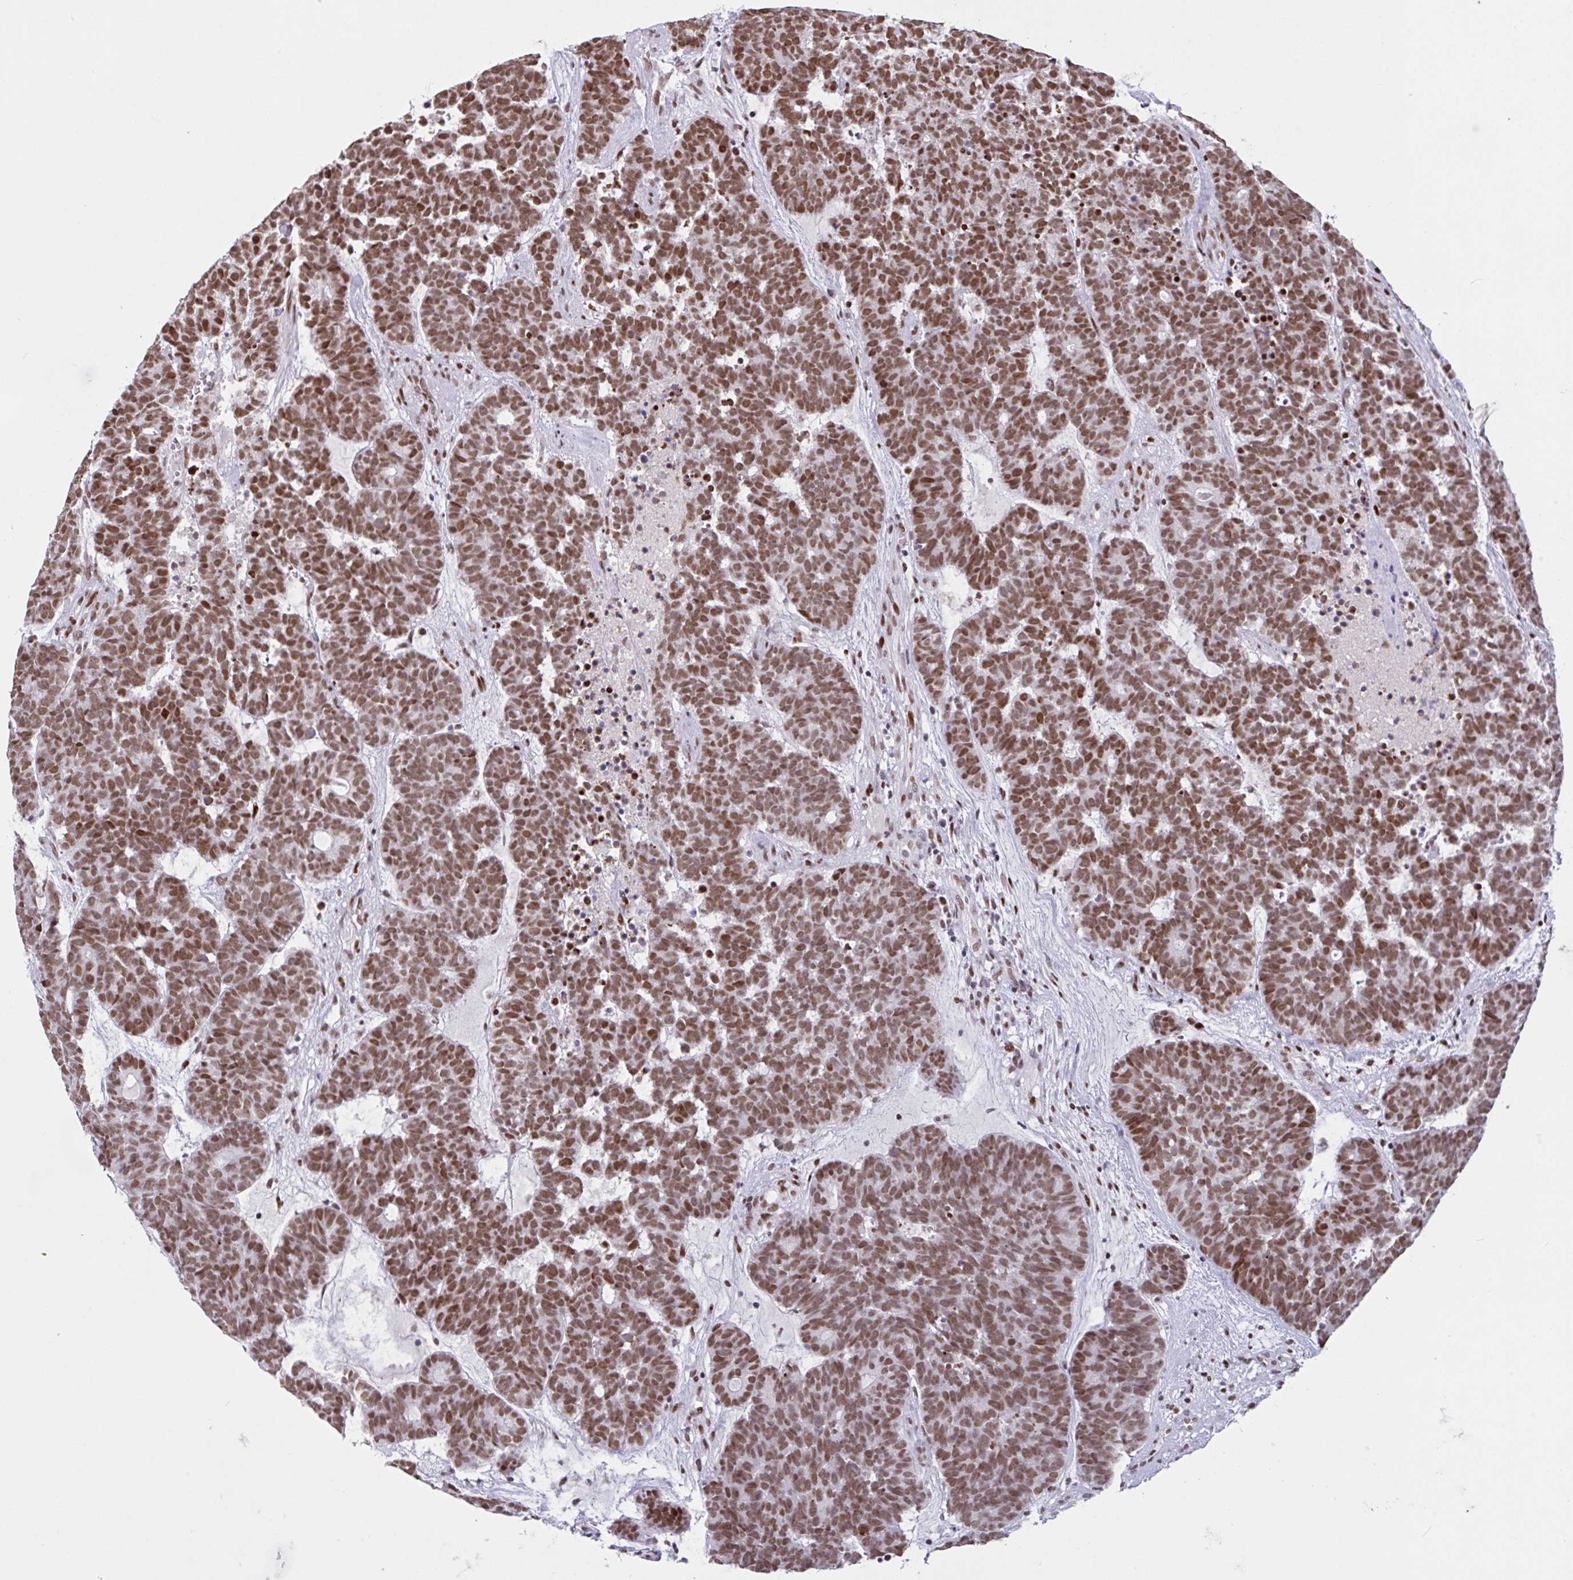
{"staining": {"intensity": "moderate", "quantity": ">75%", "location": "nuclear"}, "tissue": "head and neck cancer", "cell_type": "Tumor cells", "image_type": "cancer", "snomed": [{"axis": "morphology", "description": "Adenocarcinoma, NOS"}, {"axis": "topography", "description": "Head-Neck"}], "caption": "Immunohistochemistry image of head and neck cancer (adenocarcinoma) stained for a protein (brown), which demonstrates medium levels of moderate nuclear expression in about >75% of tumor cells.", "gene": "CLP1", "patient": {"sex": "female", "age": 81}}